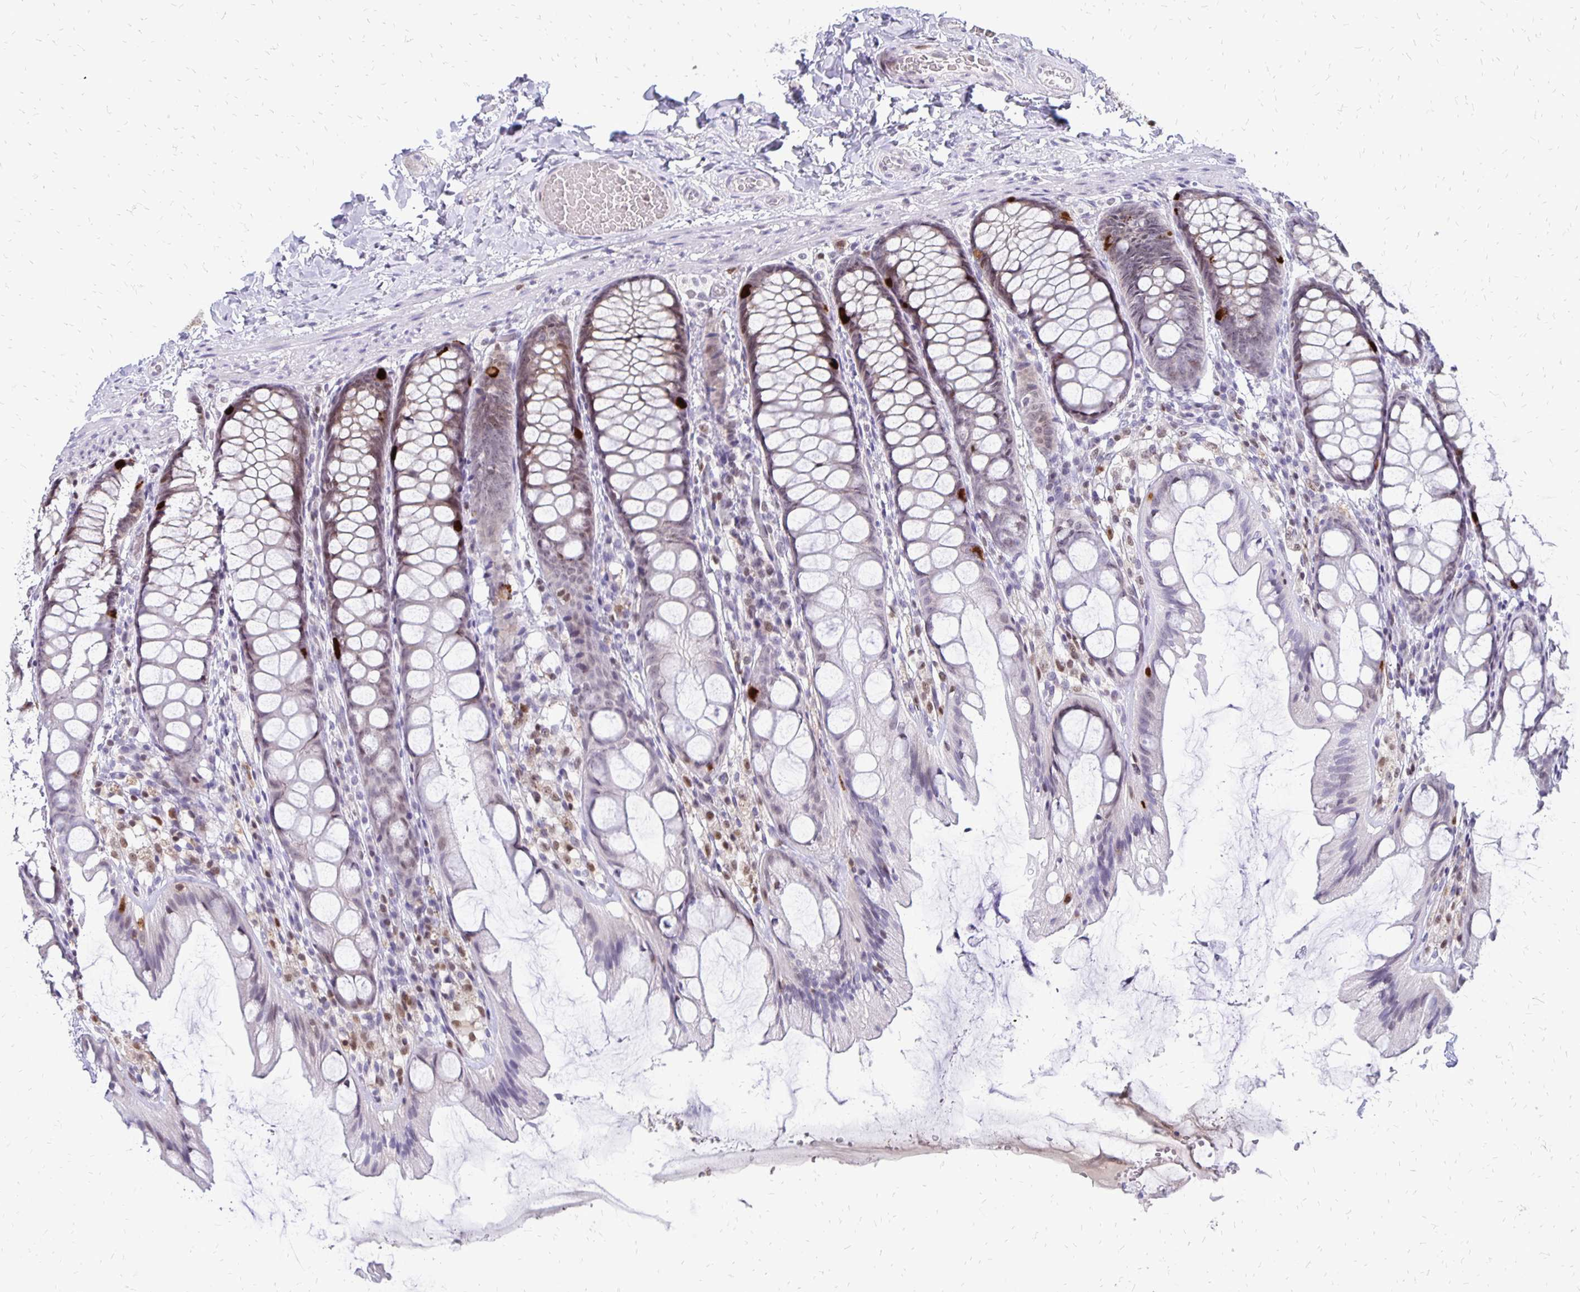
{"staining": {"intensity": "negative", "quantity": "none", "location": "none"}, "tissue": "colon", "cell_type": "Endothelial cells", "image_type": "normal", "snomed": [{"axis": "morphology", "description": "Normal tissue, NOS"}, {"axis": "topography", "description": "Colon"}], "caption": "High magnification brightfield microscopy of benign colon stained with DAB (brown) and counterstained with hematoxylin (blue): endothelial cells show no significant expression.", "gene": "DCK", "patient": {"sex": "male", "age": 47}}